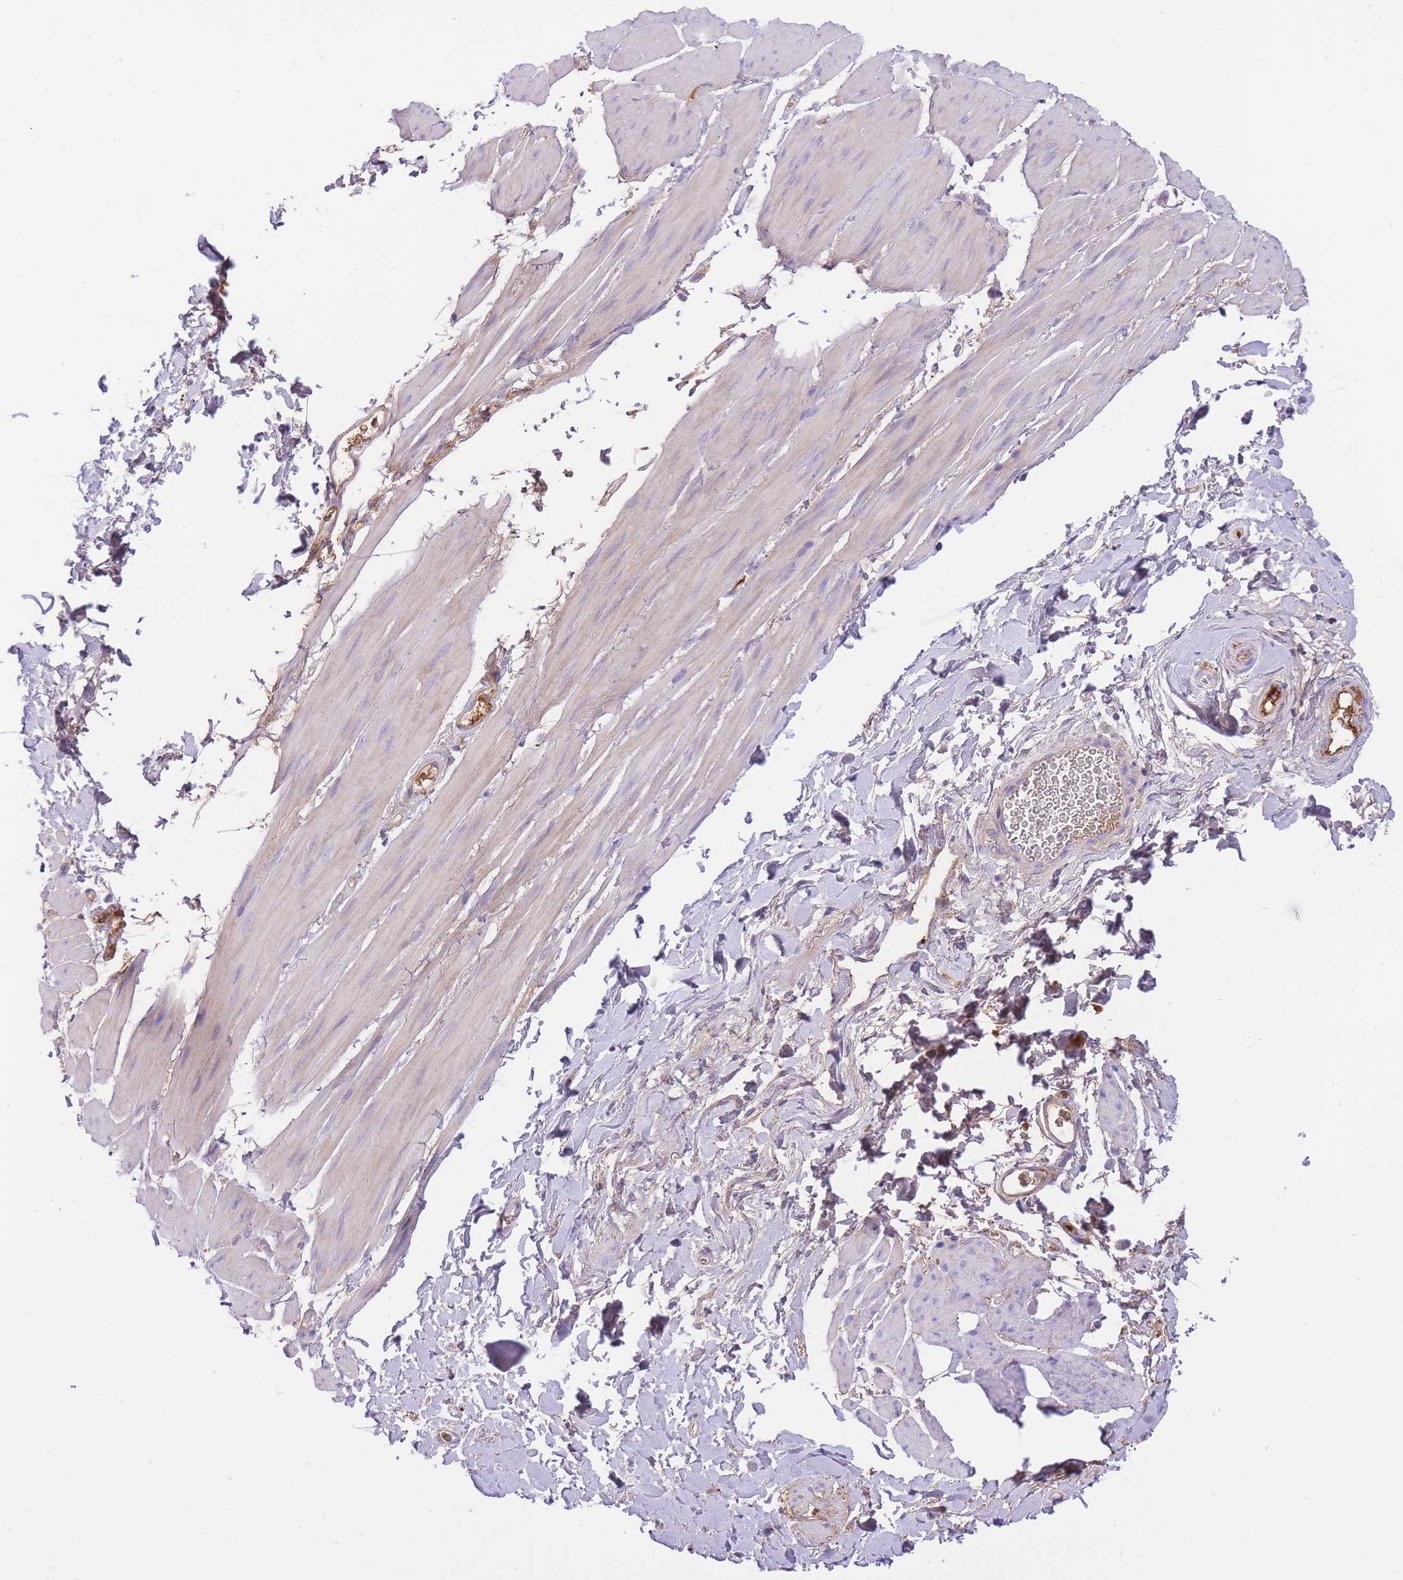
{"staining": {"intensity": "weak", "quantity": "<25%", "location": "cytoplasmic/membranous"}, "tissue": "smooth muscle", "cell_type": "Smooth muscle cells", "image_type": "normal", "snomed": [{"axis": "morphology", "description": "Normal tissue, NOS"}, {"axis": "topography", "description": "Smooth muscle"}, {"axis": "topography", "description": "Peripheral nerve tissue"}], "caption": "A photomicrograph of smooth muscle stained for a protein displays no brown staining in smooth muscle cells. (Stains: DAB (3,3'-diaminobenzidine) immunohistochemistry with hematoxylin counter stain, Microscopy: brightfield microscopy at high magnification).", "gene": "HRG", "patient": {"sex": "male", "age": 69}}